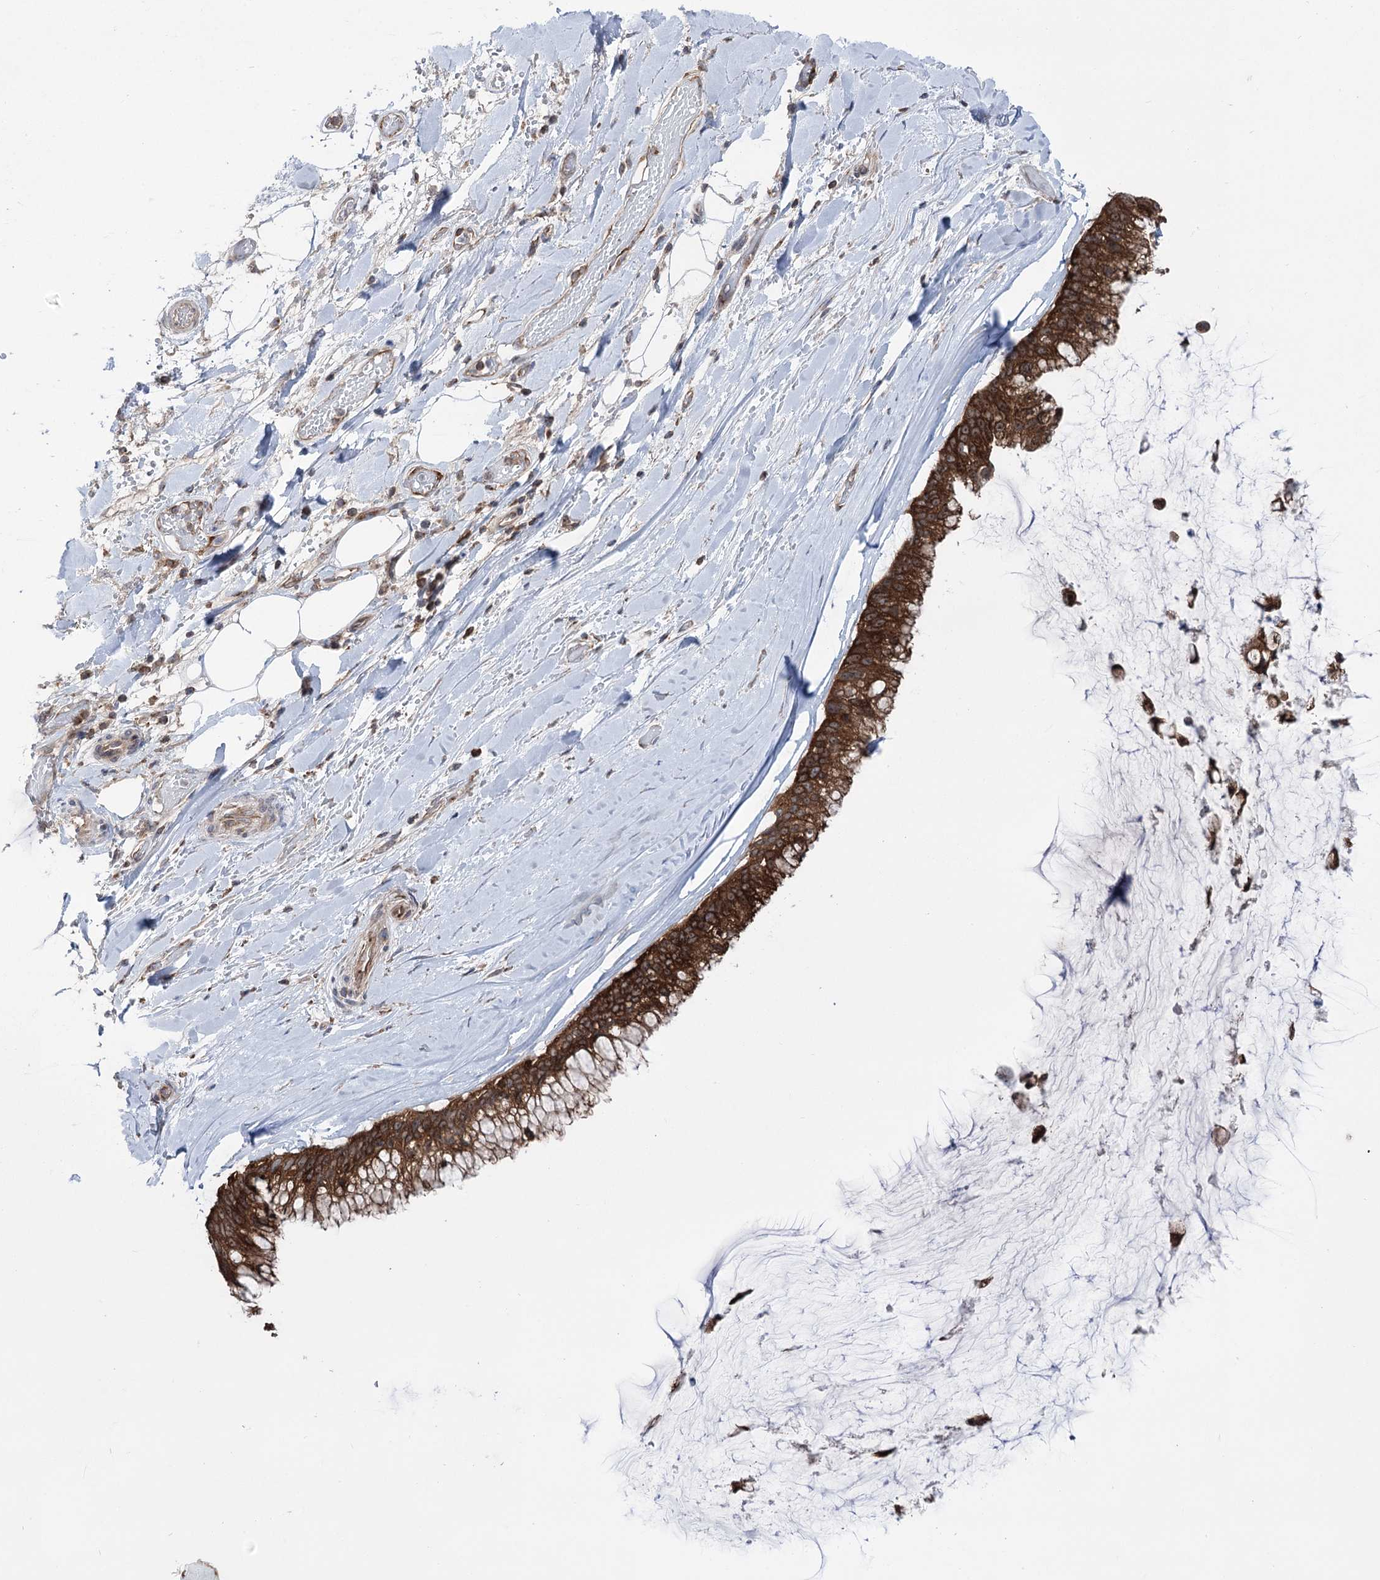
{"staining": {"intensity": "strong", "quantity": ">75%", "location": "cytoplasmic/membranous"}, "tissue": "ovarian cancer", "cell_type": "Tumor cells", "image_type": "cancer", "snomed": [{"axis": "morphology", "description": "Cystadenocarcinoma, mucinous, NOS"}, {"axis": "topography", "description": "Ovary"}], "caption": "Immunohistochemical staining of human ovarian cancer displays high levels of strong cytoplasmic/membranous protein expression in about >75% of tumor cells.", "gene": "ZNF622", "patient": {"sex": "female", "age": 39}}